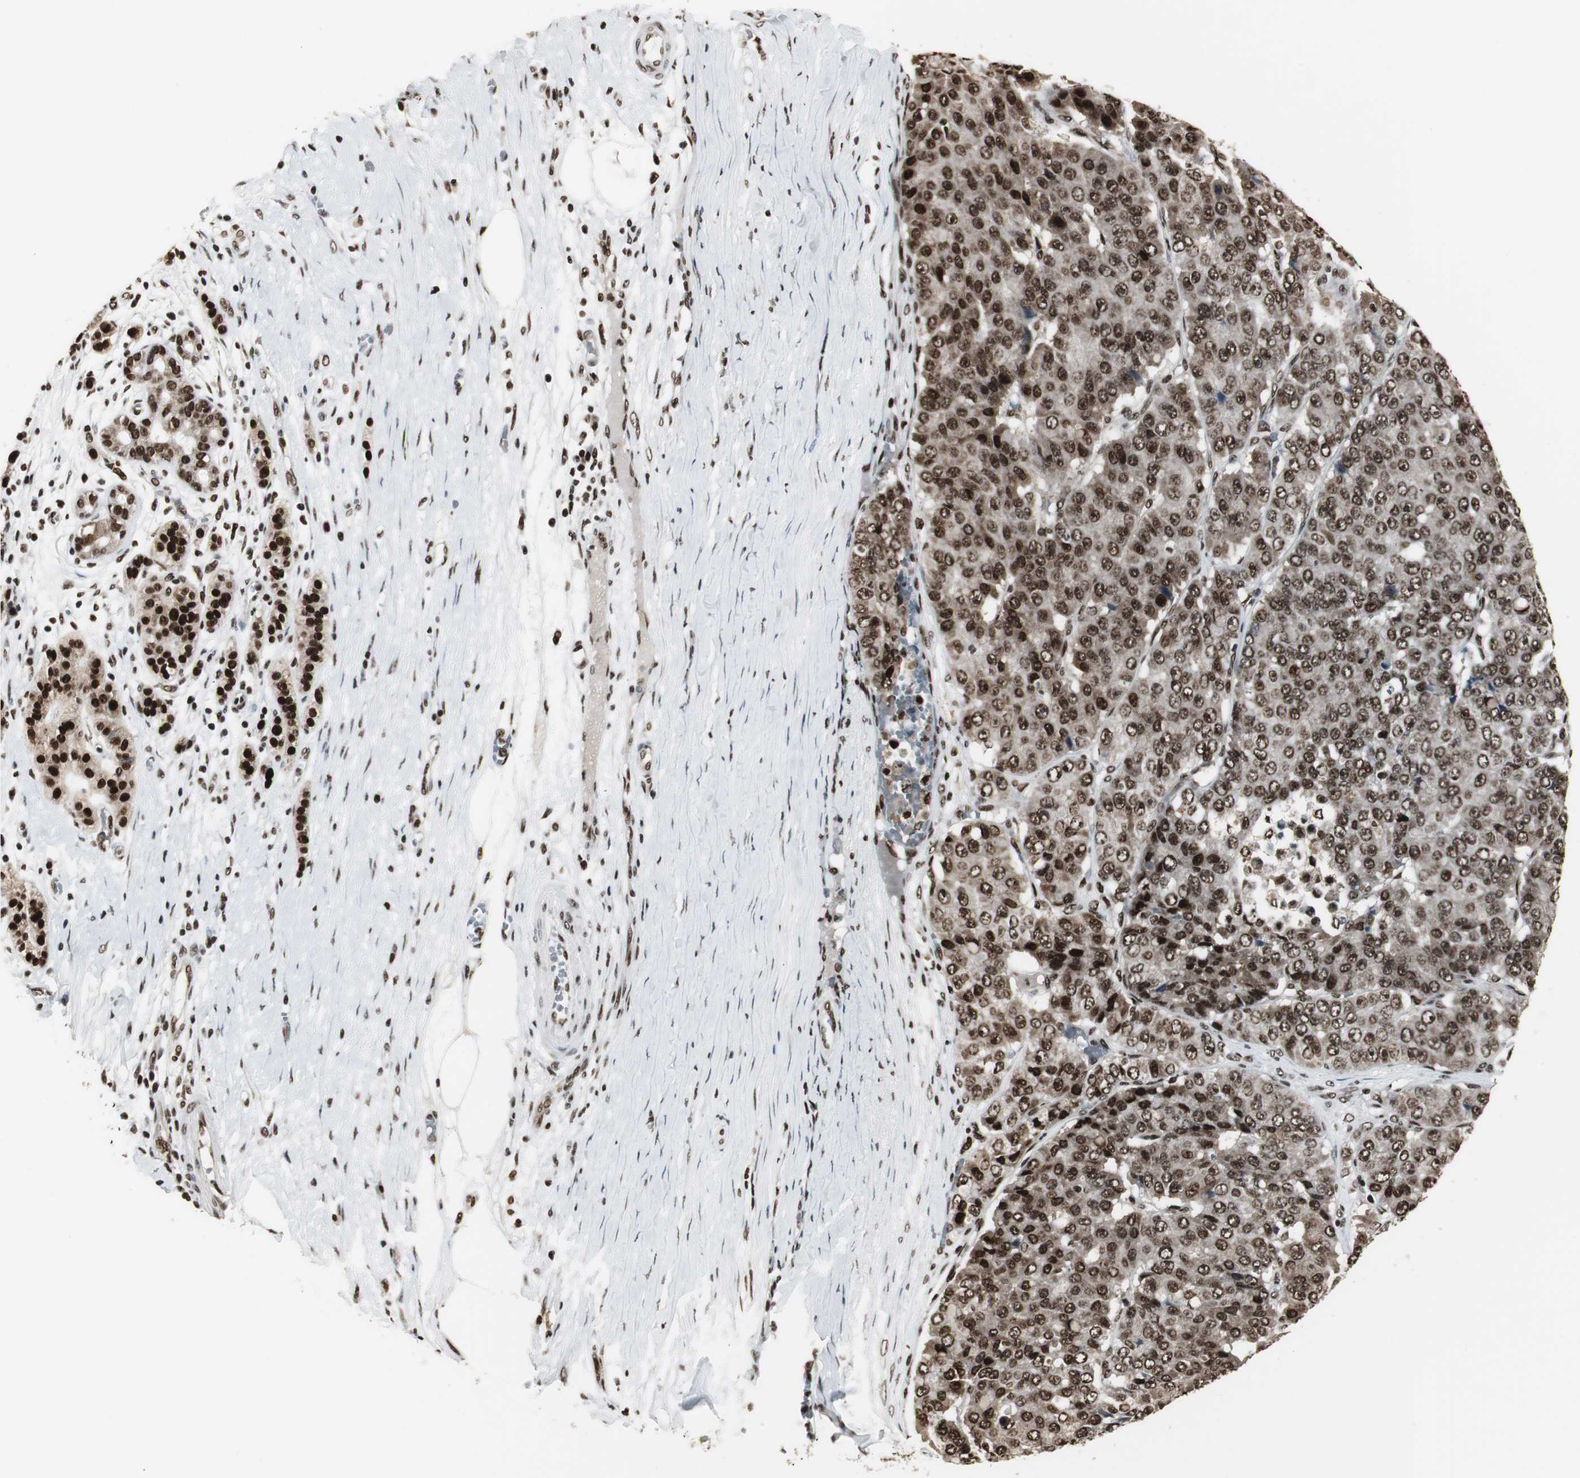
{"staining": {"intensity": "strong", "quantity": ">75%", "location": "cytoplasmic/membranous,nuclear"}, "tissue": "pancreatic cancer", "cell_type": "Tumor cells", "image_type": "cancer", "snomed": [{"axis": "morphology", "description": "Adenocarcinoma, NOS"}, {"axis": "topography", "description": "Pancreas"}], "caption": "Human adenocarcinoma (pancreatic) stained with a protein marker displays strong staining in tumor cells.", "gene": "PARN", "patient": {"sex": "male", "age": 50}}